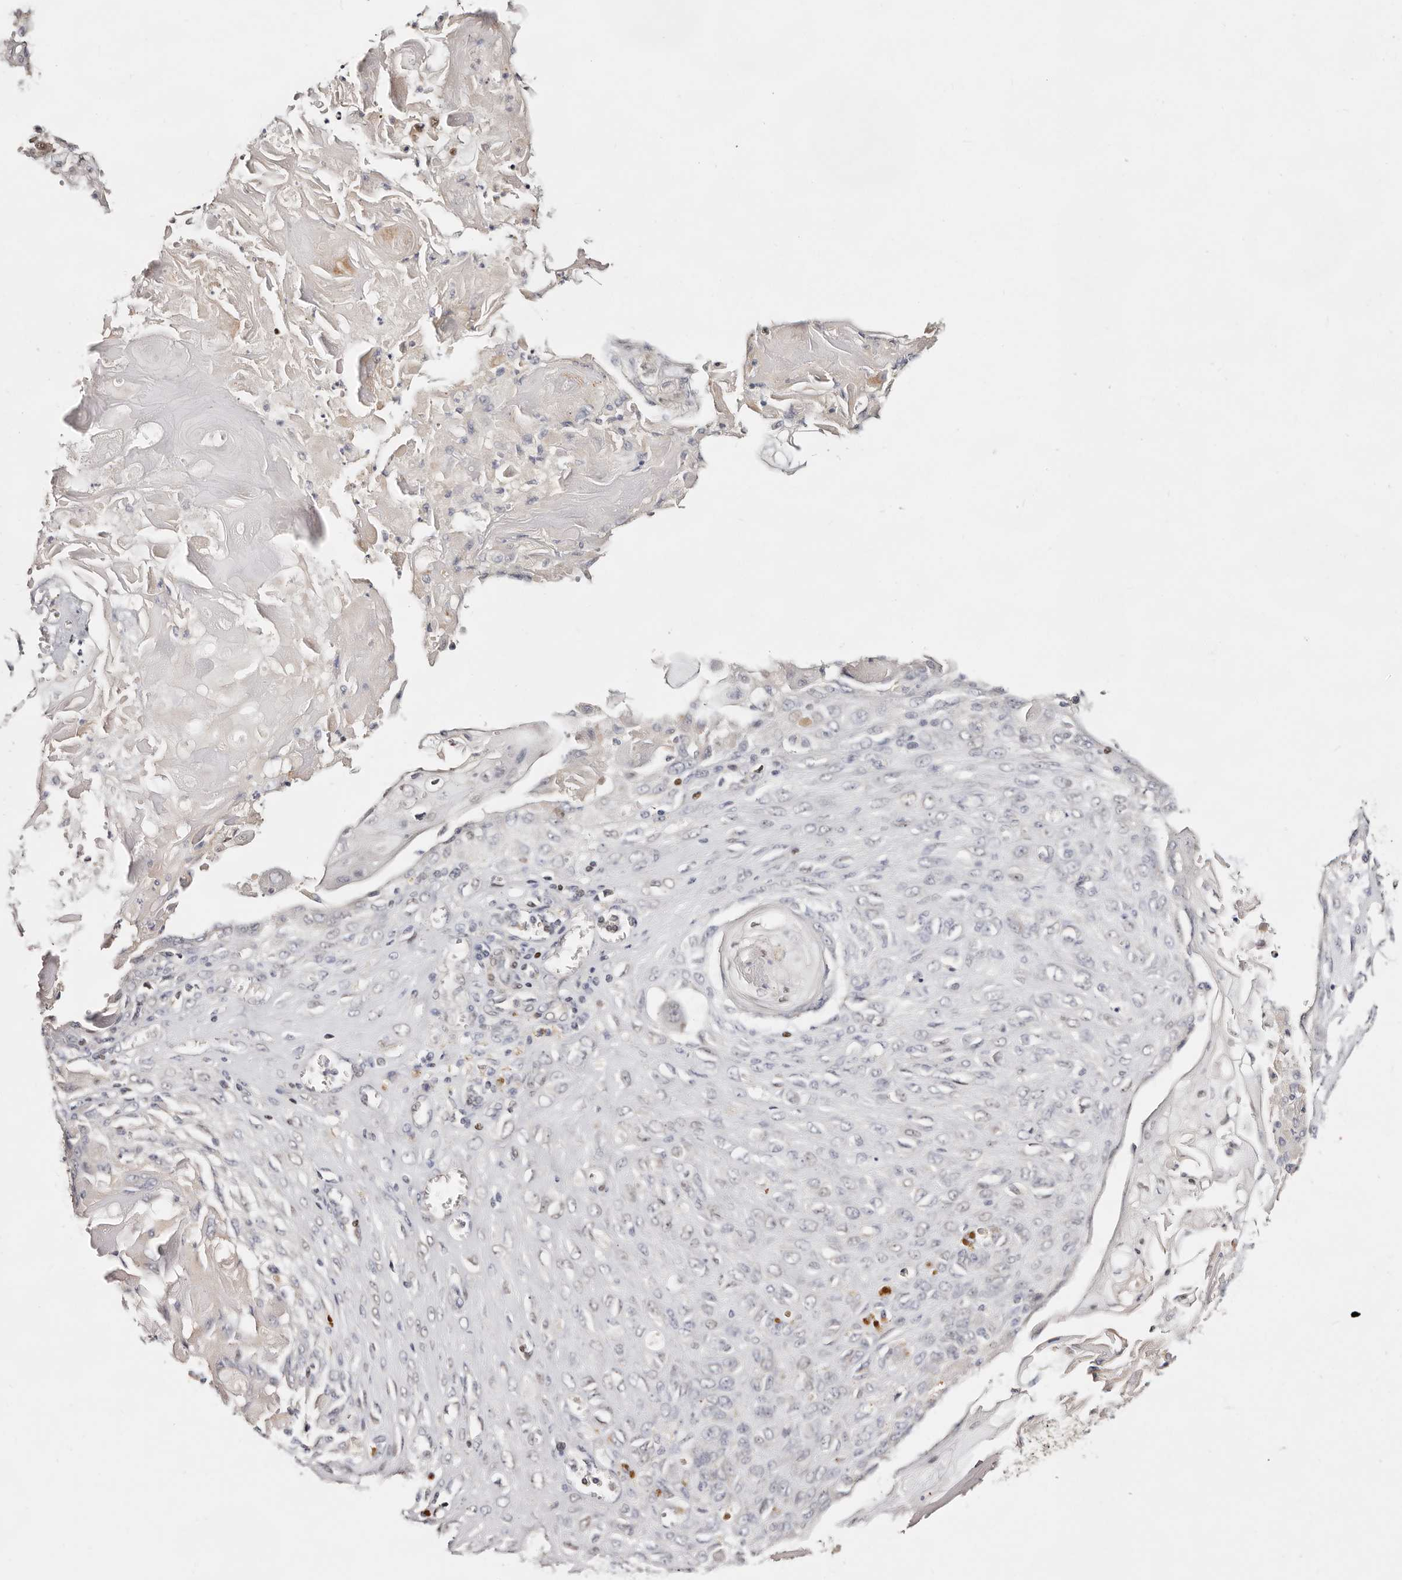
{"staining": {"intensity": "negative", "quantity": "none", "location": "none"}, "tissue": "endometrial cancer", "cell_type": "Tumor cells", "image_type": "cancer", "snomed": [{"axis": "morphology", "description": "Adenocarcinoma, NOS"}, {"axis": "topography", "description": "Endometrium"}], "caption": "There is no significant expression in tumor cells of adenocarcinoma (endometrial).", "gene": "IQGAP3", "patient": {"sex": "female", "age": 32}}